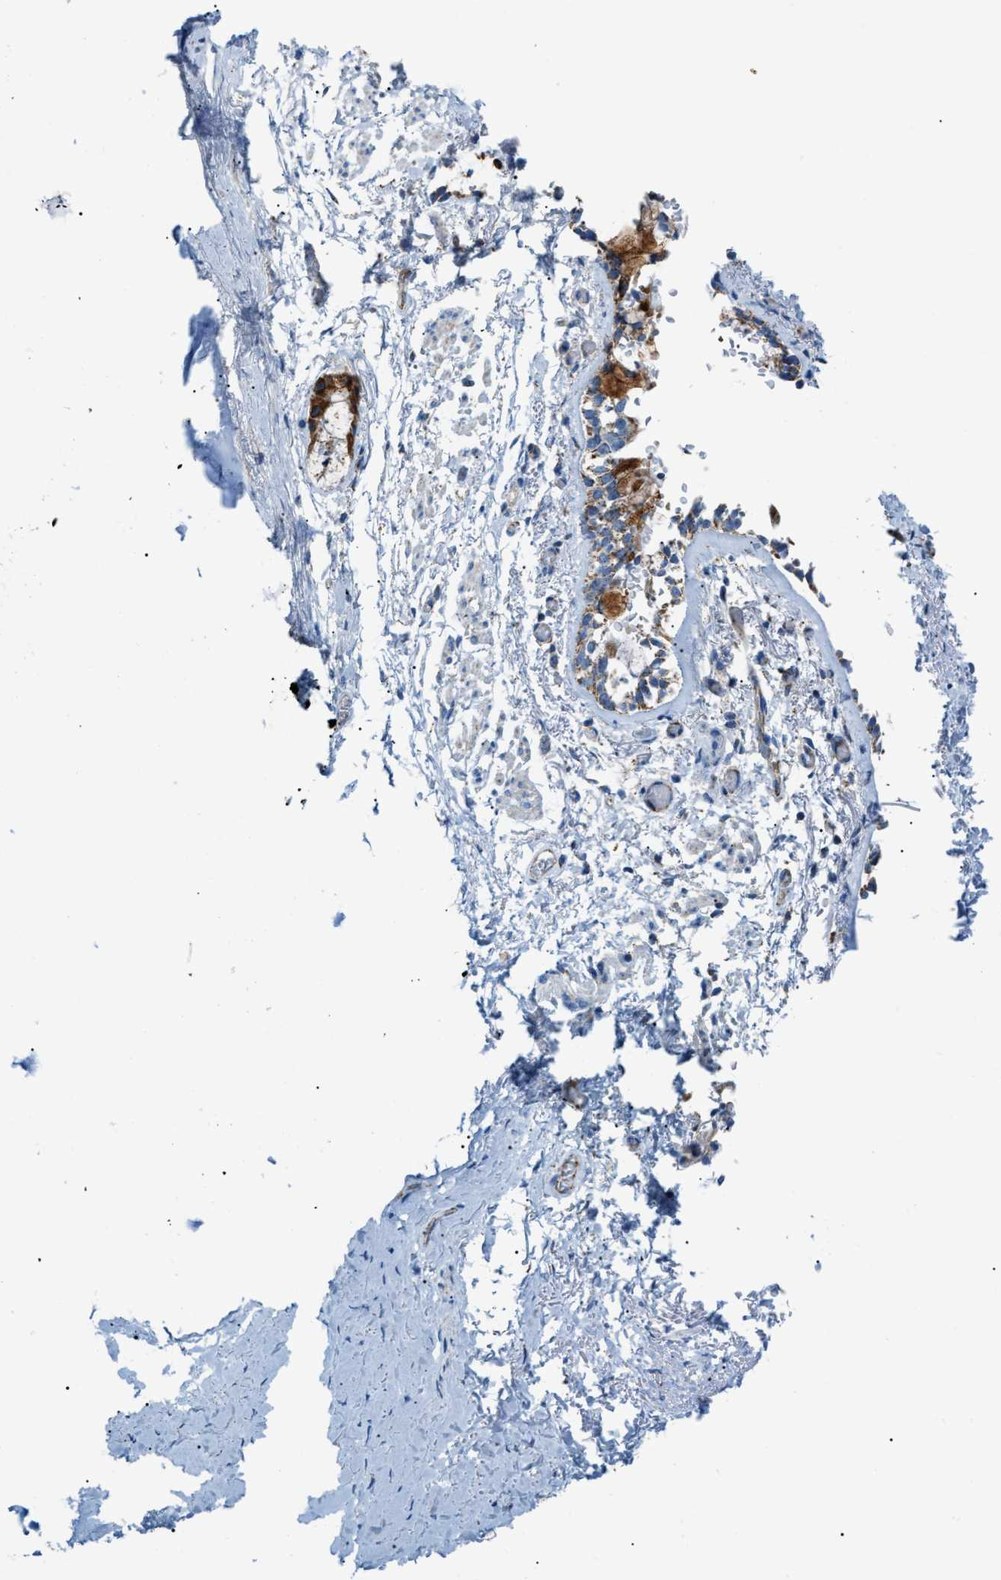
{"staining": {"intensity": "negative", "quantity": "none", "location": "none"}, "tissue": "adipose tissue", "cell_type": "Adipocytes", "image_type": "normal", "snomed": [{"axis": "morphology", "description": "Normal tissue, NOS"}, {"axis": "topography", "description": "Cartilage tissue"}, {"axis": "topography", "description": "Lung"}], "caption": "This image is of unremarkable adipose tissue stained with immunohistochemistry (IHC) to label a protein in brown with the nuclei are counter-stained blue. There is no staining in adipocytes. The staining was performed using DAB (3,3'-diaminobenzidine) to visualize the protein expression in brown, while the nuclei were stained in blue with hematoxylin (Magnification: 20x).", "gene": "JADE1", "patient": {"sex": "female", "age": 77}}